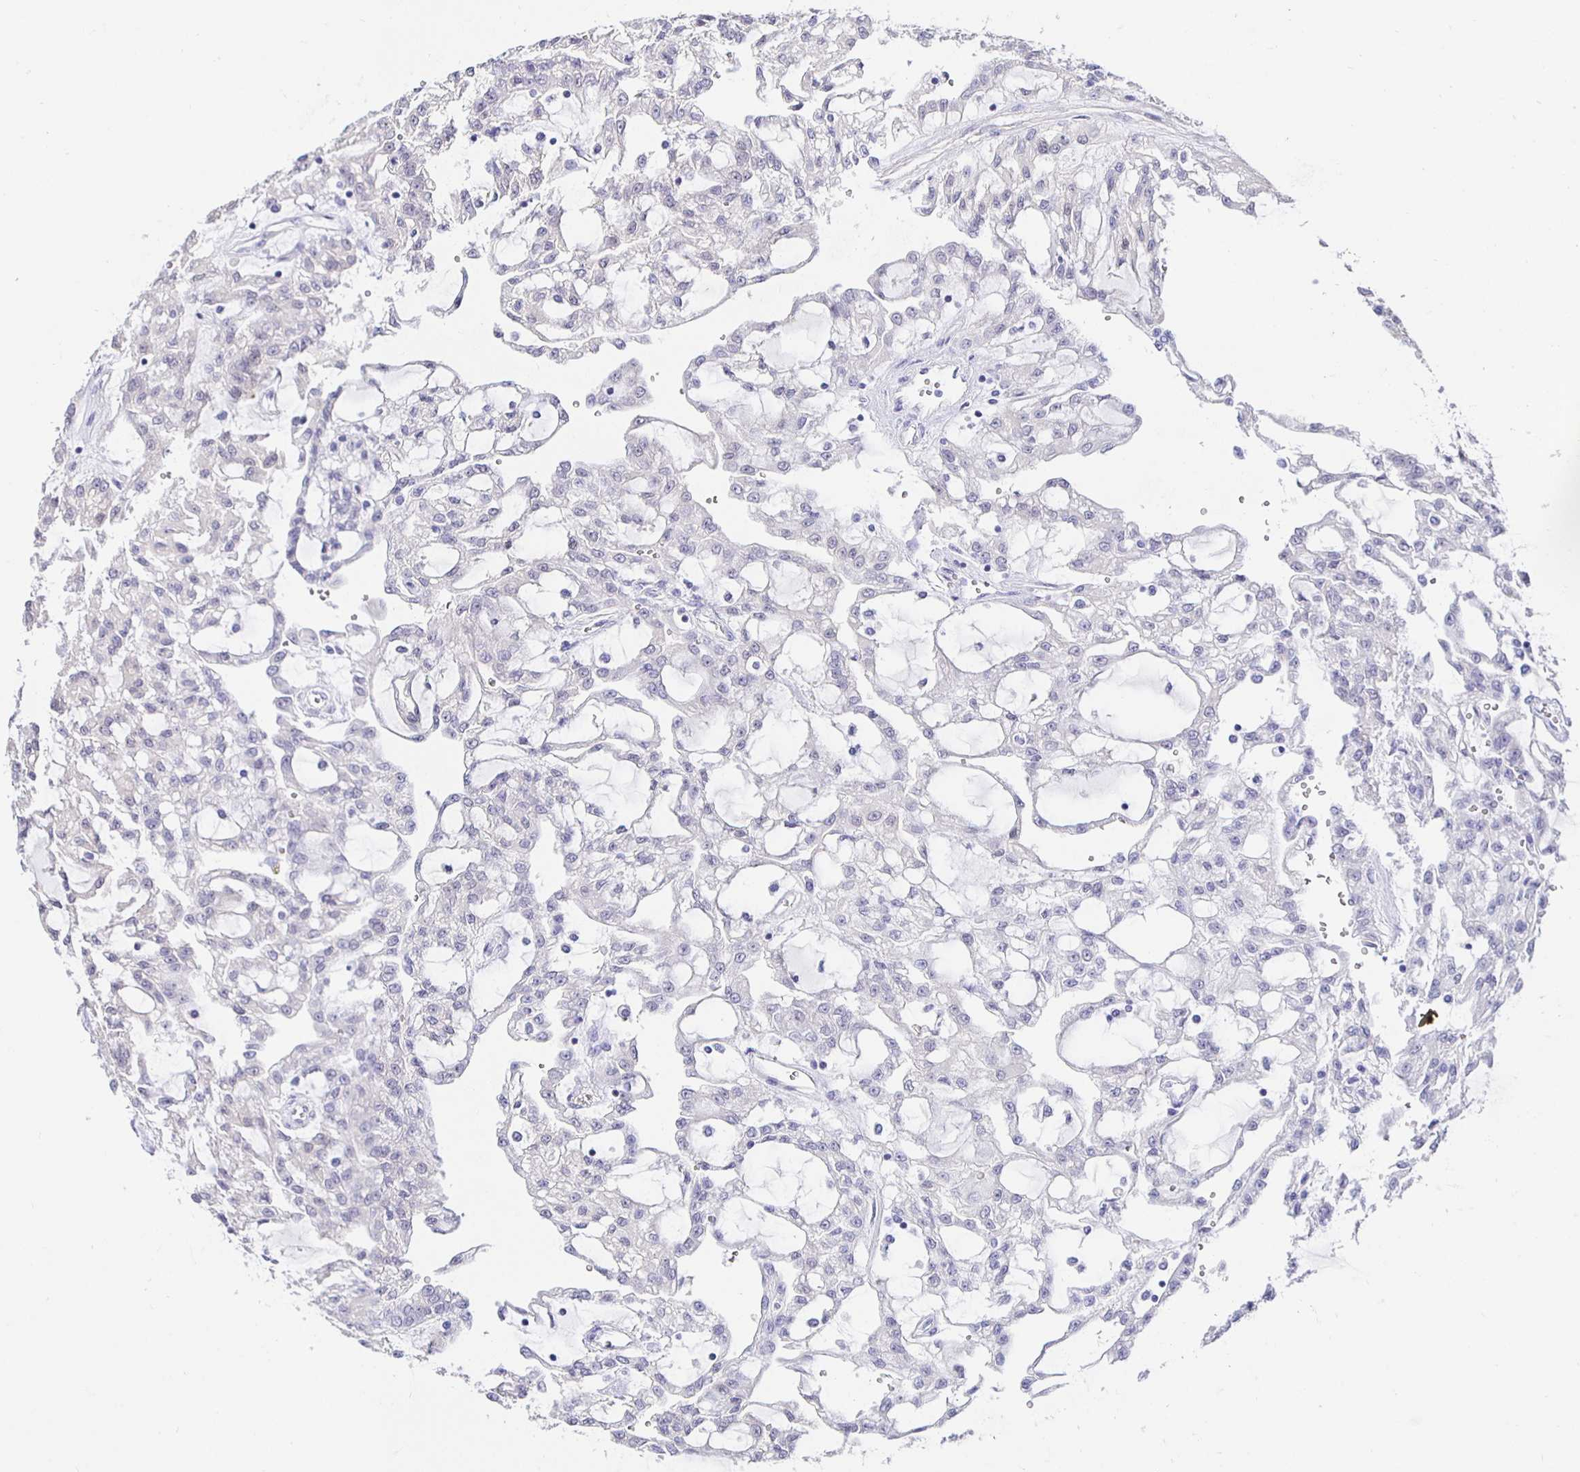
{"staining": {"intensity": "negative", "quantity": "none", "location": "none"}, "tissue": "renal cancer", "cell_type": "Tumor cells", "image_type": "cancer", "snomed": [{"axis": "morphology", "description": "Adenocarcinoma, NOS"}, {"axis": "topography", "description": "Kidney"}], "caption": "This is a photomicrograph of immunohistochemistry (IHC) staining of renal adenocarcinoma, which shows no expression in tumor cells. (Stains: DAB (3,3'-diaminobenzidine) immunohistochemistry with hematoxylin counter stain, Microscopy: brightfield microscopy at high magnification).", "gene": "HSPA4L", "patient": {"sex": "male", "age": 63}}